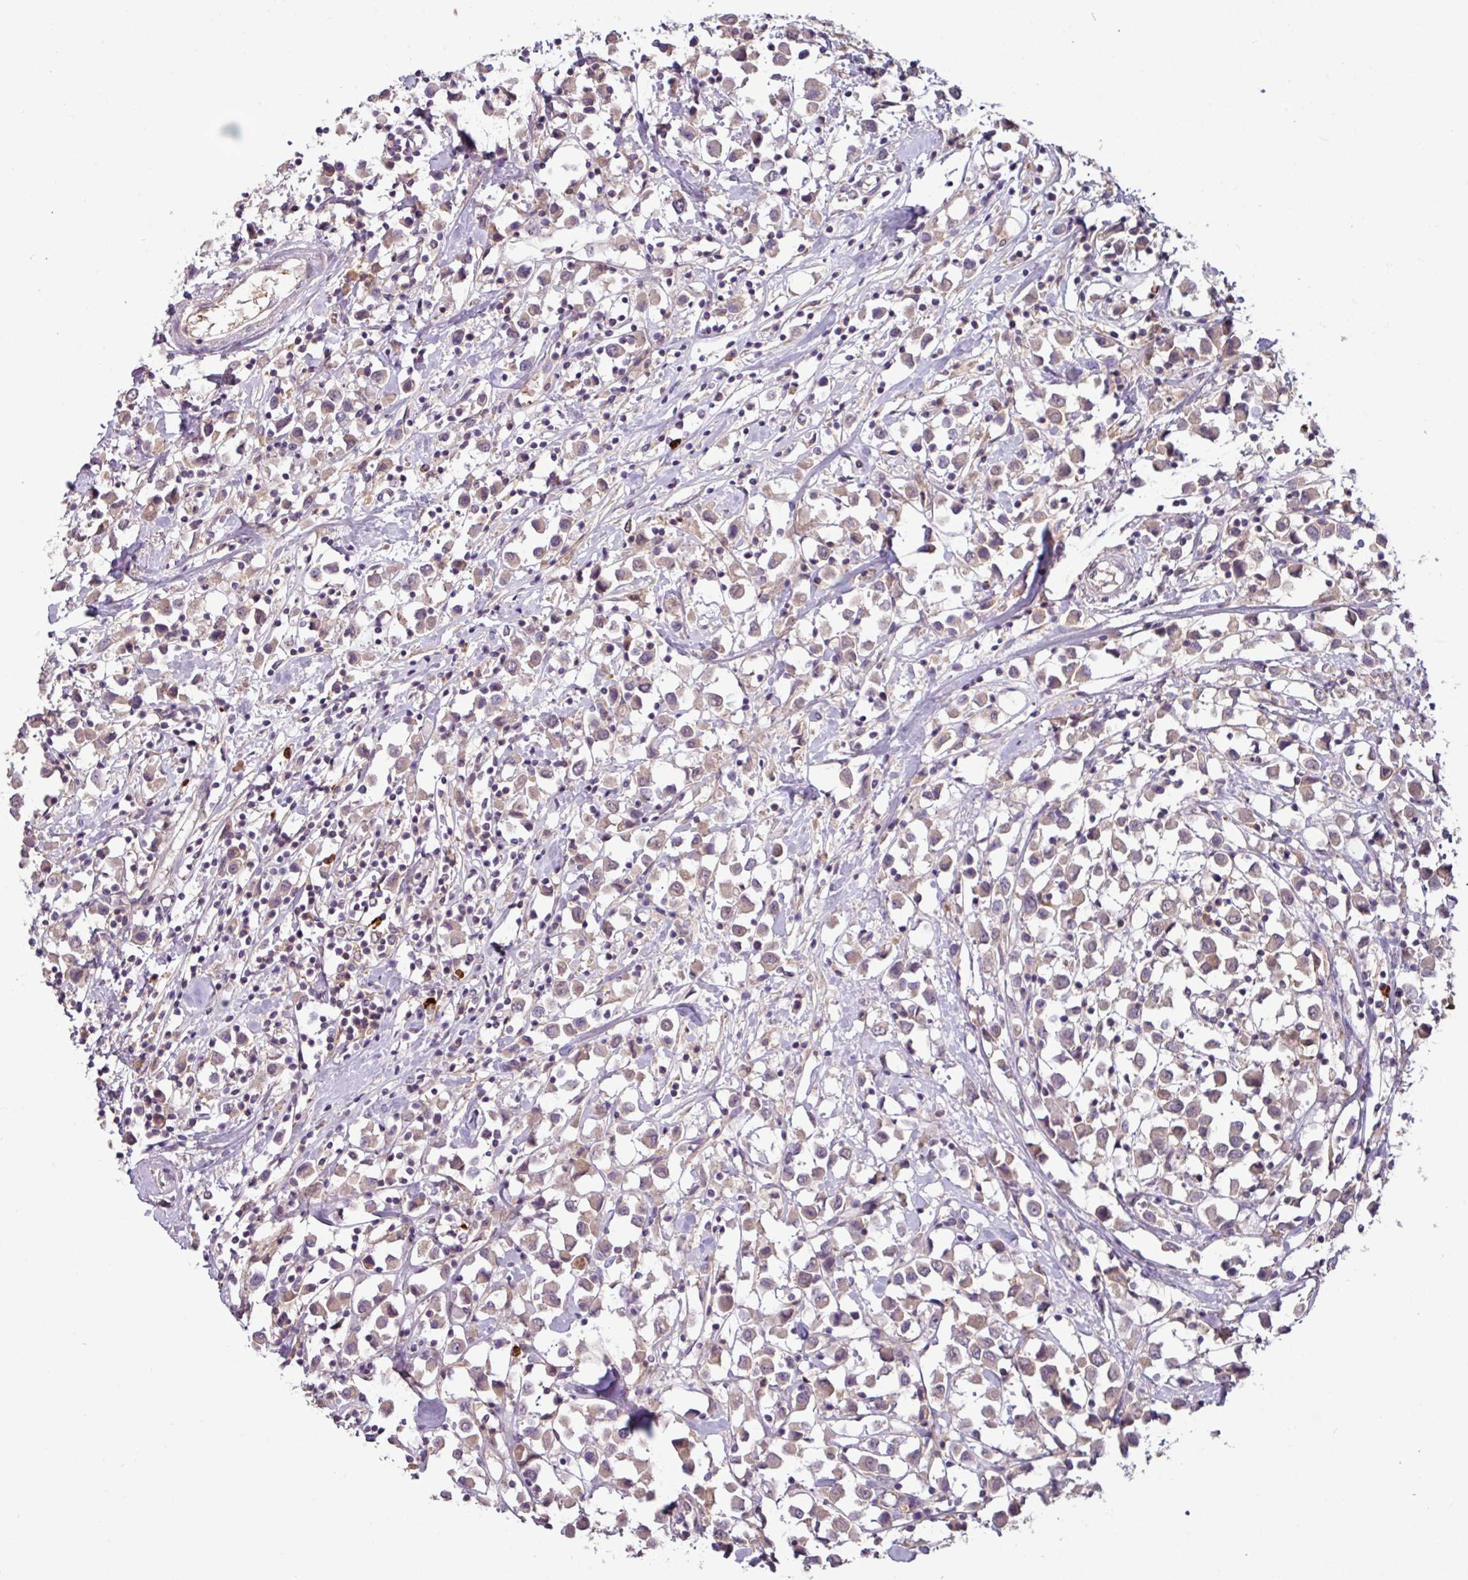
{"staining": {"intensity": "weak", "quantity": ">75%", "location": "cytoplasmic/membranous"}, "tissue": "breast cancer", "cell_type": "Tumor cells", "image_type": "cancer", "snomed": [{"axis": "morphology", "description": "Duct carcinoma"}, {"axis": "topography", "description": "Breast"}], "caption": "This is an image of IHC staining of breast cancer, which shows weak expression in the cytoplasmic/membranous of tumor cells.", "gene": "SLC5A10", "patient": {"sex": "female", "age": 61}}